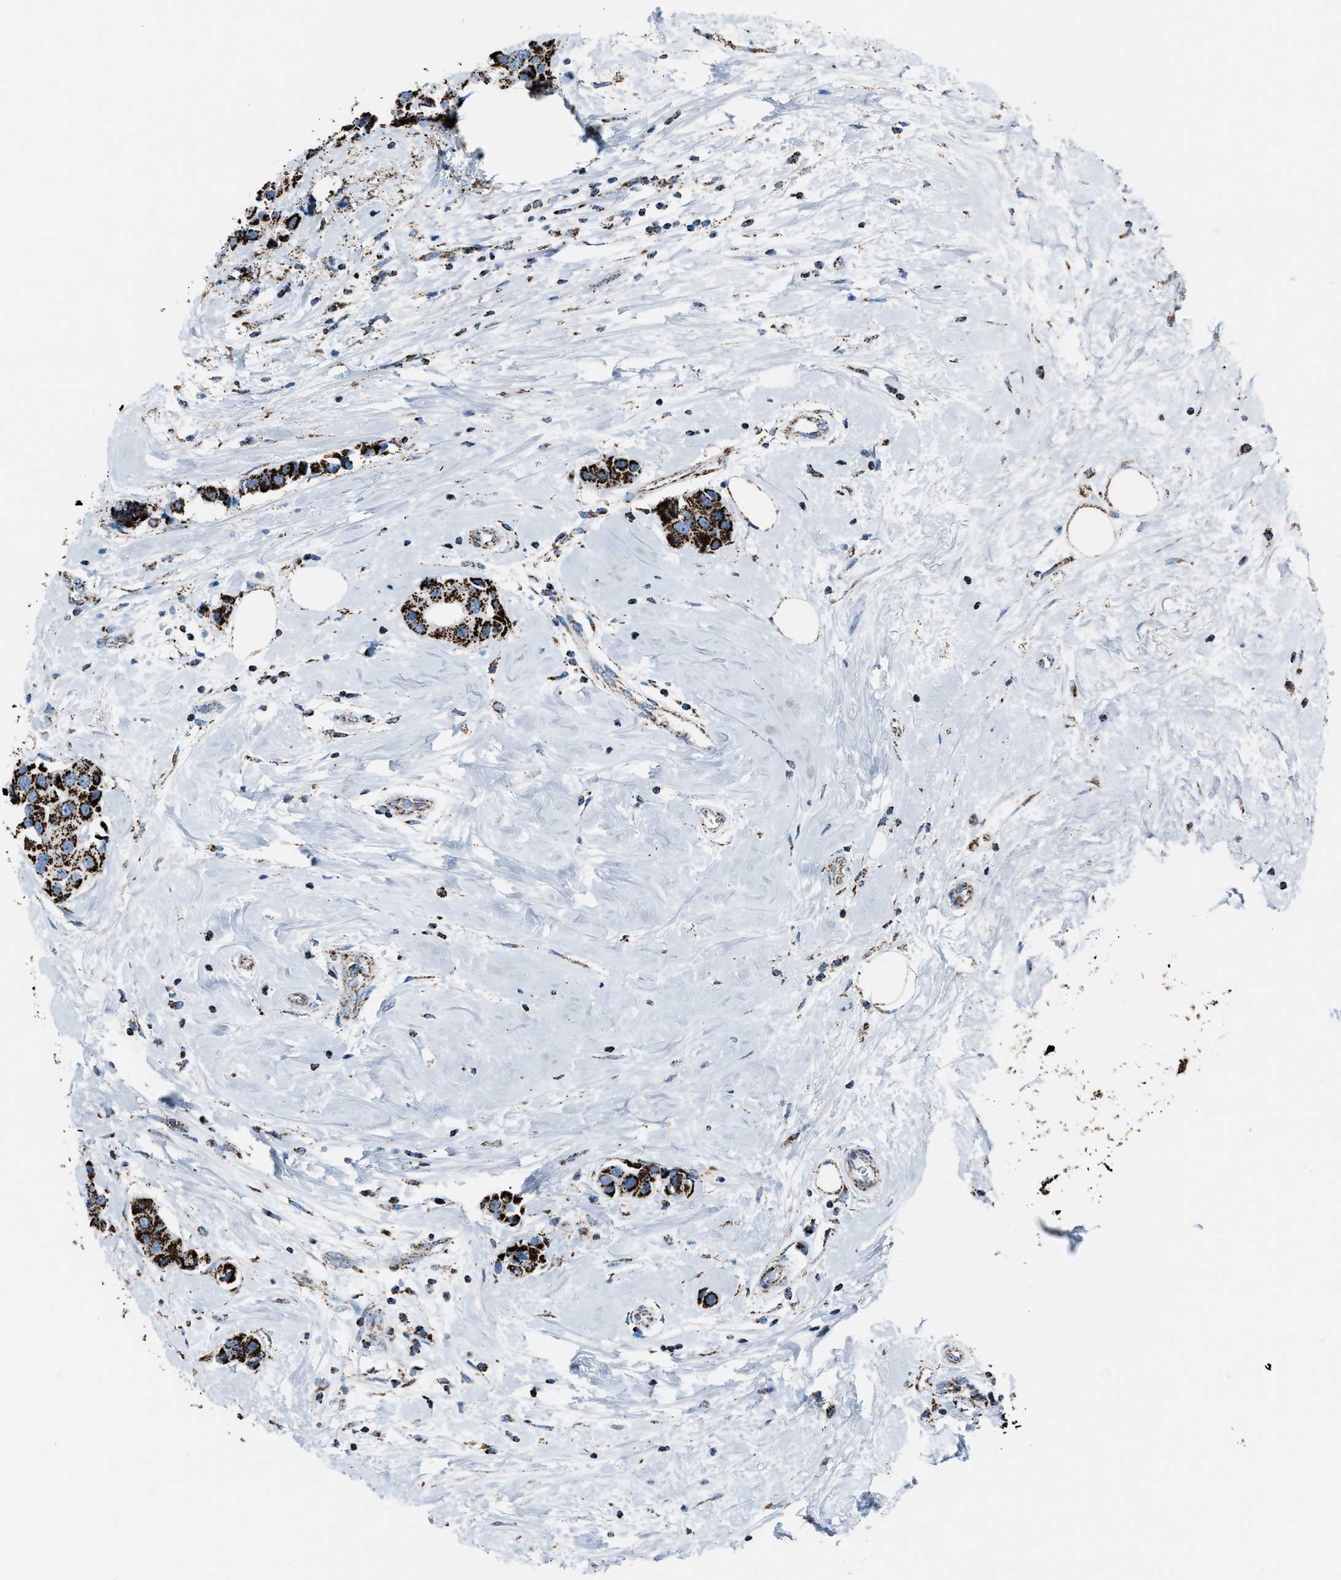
{"staining": {"intensity": "strong", "quantity": ">75%", "location": "cytoplasmic/membranous"}, "tissue": "breast cancer", "cell_type": "Tumor cells", "image_type": "cancer", "snomed": [{"axis": "morphology", "description": "Normal tissue, NOS"}, {"axis": "morphology", "description": "Duct carcinoma"}, {"axis": "topography", "description": "Breast"}], "caption": "Human breast intraductal carcinoma stained with a protein marker exhibits strong staining in tumor cells.", "gene": "MDH2", "patient": {"sex": "female", "age": 39}}